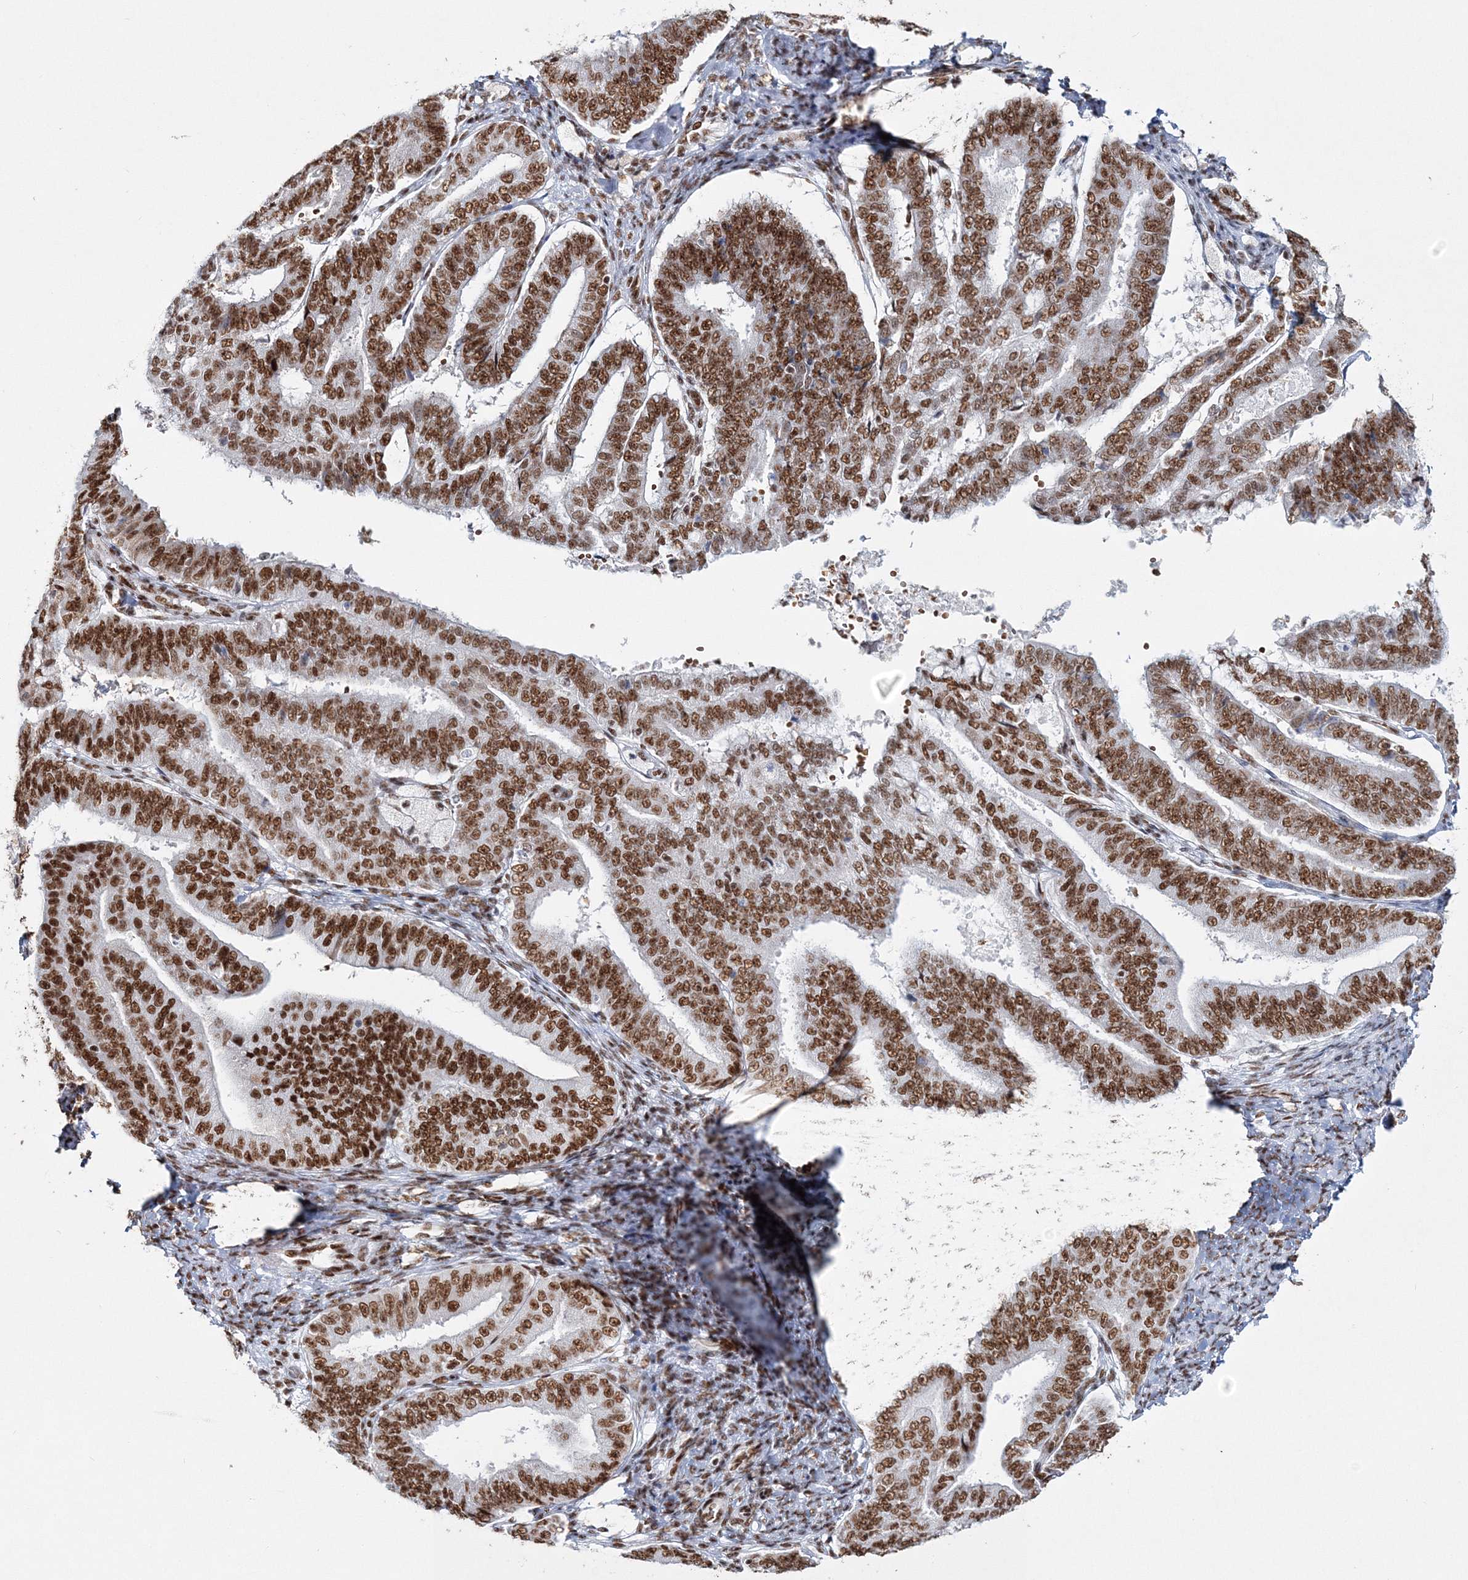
{"staining": {"intensity": "strong", "quantity": ">75%", "location": "nuclear"}, "tissue": "endometrial cancer", "cell_type": "Tumor cells", "image_type": "cancer", "snomed": [{"axis": "morphology", "description": "Adenocarcinoma, NOS"}, {"axis": "topography", "description": "Endometrium"}], "caption": "Endometrial adenocarcinoma stained for a protein (brown) demonstrates strong nuclear positive positivity in approximately >75% of tumor cells.", "gene": "QRICH1", "patient": {"sex": "female", "age": 63}}